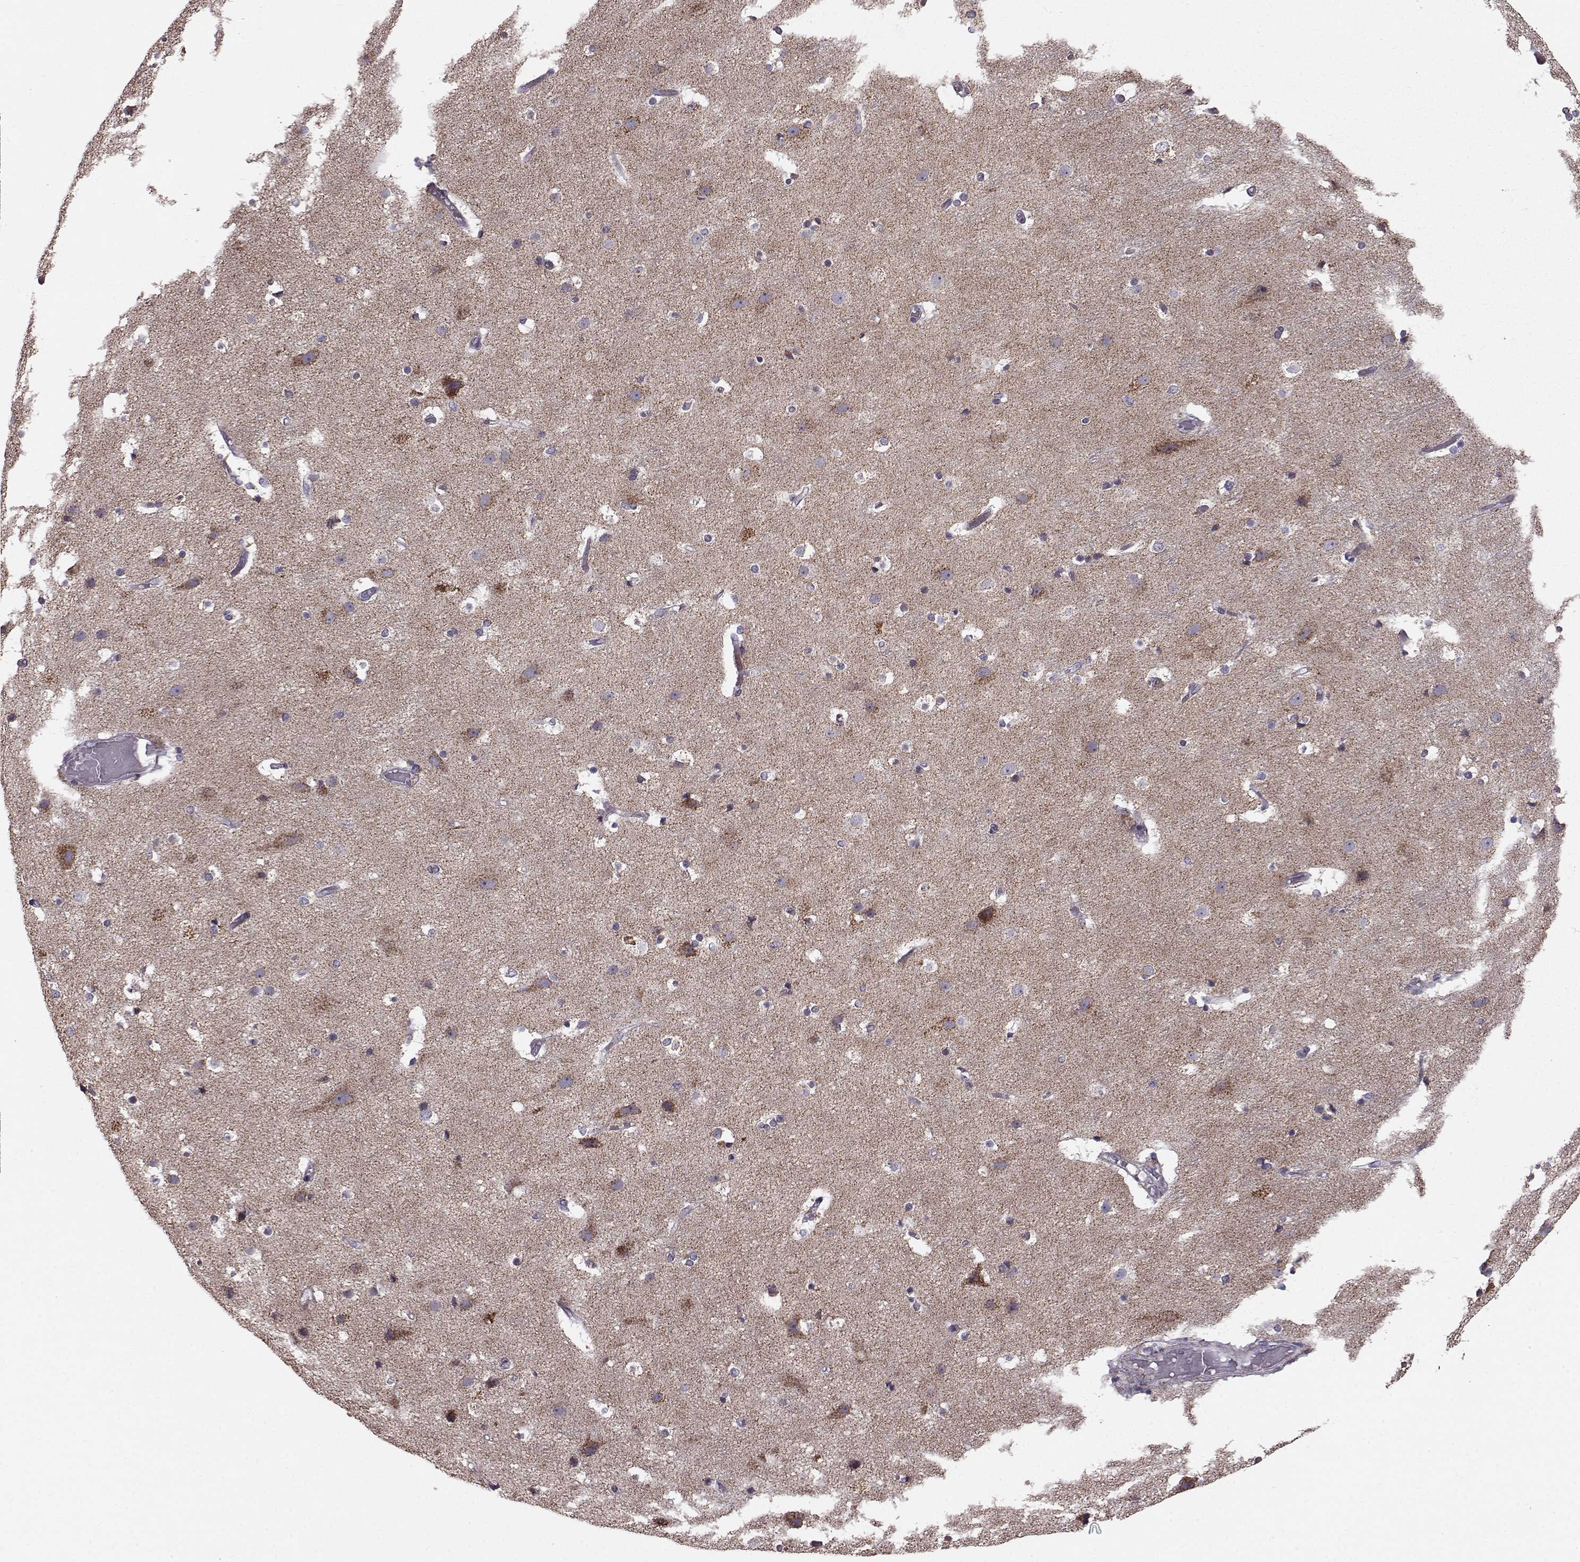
{"staining": {"intensity": "negative", "quantity": "none", "location": "none"}, "tissue": "cerebral cortex", "cell_type": "Endothelial cells", "image_type": "normal", "snomed": [{"axis": "morphology", "description": "Normal tissue, NOS"}, {"axis": "topography", "description": "Cerebral cortex"}], "caption": "Immunohistochemical staining of unremarkable cerebral cortex reveals no significant staining in endothelial cells.", "gene": "FAM8A1", "patient": {"sex": "female", "age": 52}}